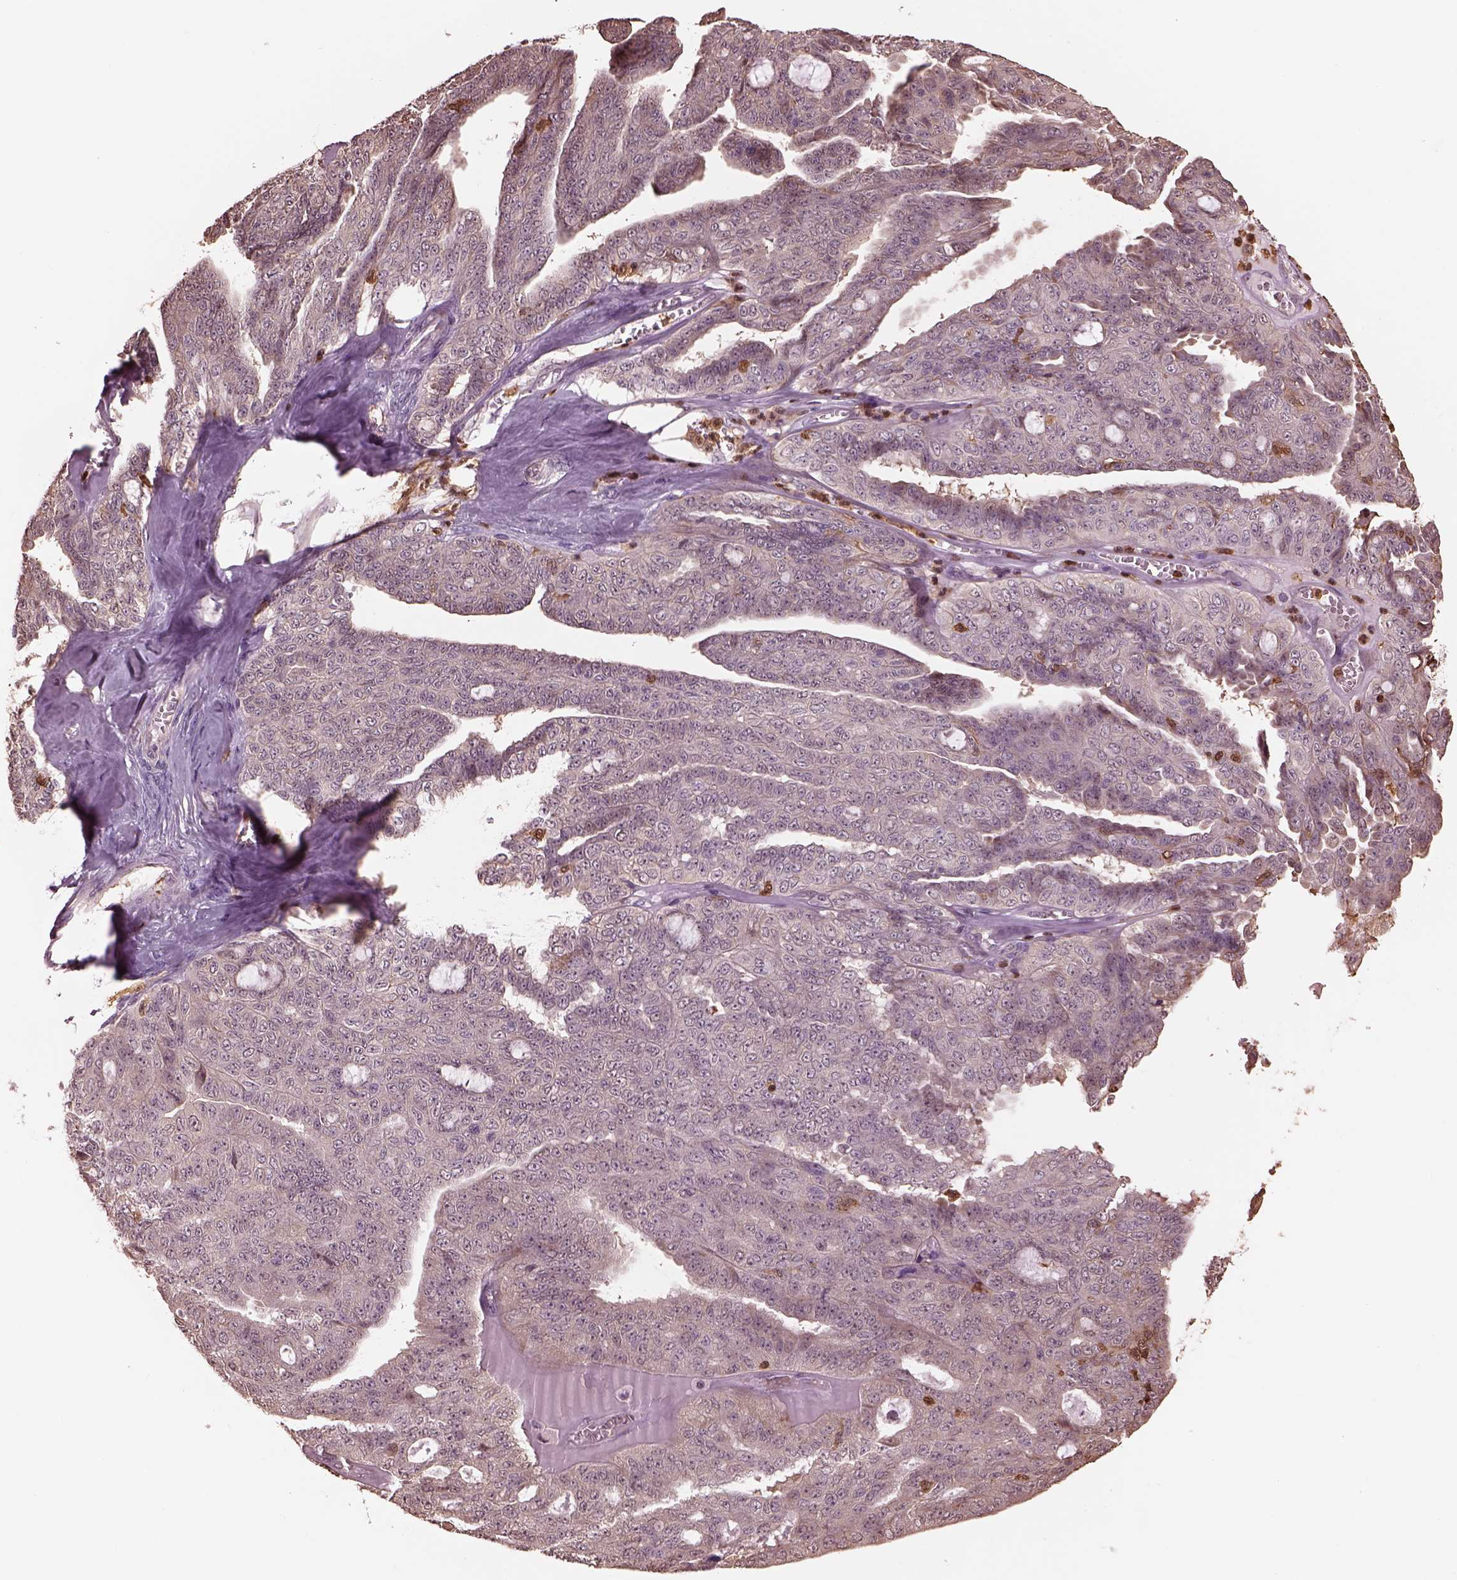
{"staining": {"intensity": "weak", "quantity": ">75%", "location": "cytoplasmic/membranous"}, "tissue": "ovarian cancer", "cell_type": "Tumor cells", "image_type": "cancer", "snomed": [{"axis": "morphology", "description": "Cystadenocarcinoma, serous, NOS"}, {"axis": "topography", "description": "Ovary"}], "caption": "Ovarian cancer (serous cystadenocarcinoma) was stained to show a protein in brown. There is low levels of weak cytoplasmic/membranous expression in approximately >75% of tumor cells. (DAB (3,3'-diaminobenzidine) IHC with brightfield microscopy, high magnification).", "gene": "IL31RA", "patient": {"sex": "female", "age": 71}}